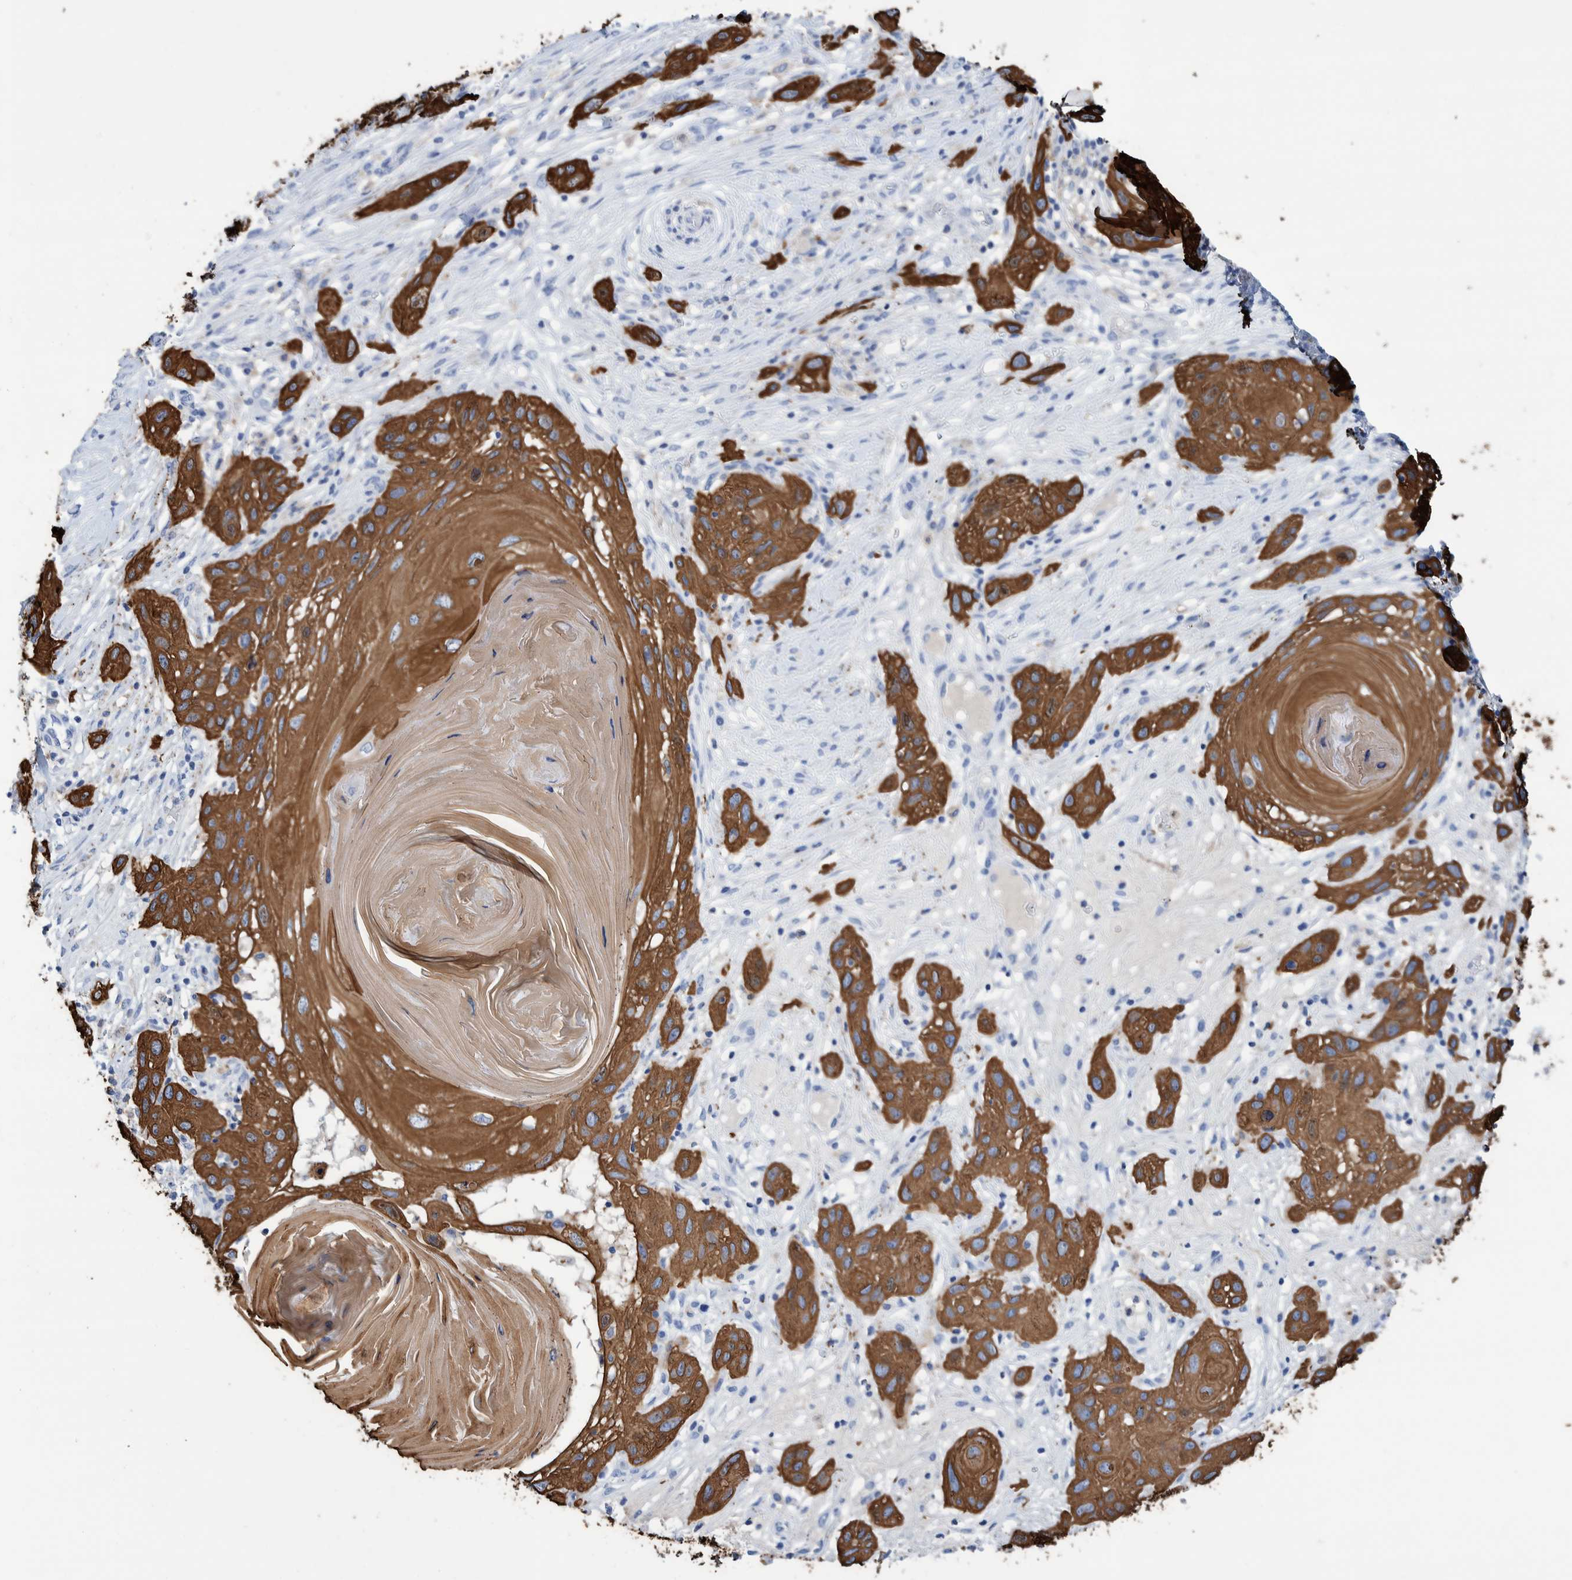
{"staining": {"intensity": "strong", "quantity": ">75%", "location": "cytoplasmic/membranous"}, "tissue": "skin cancer", "cell_type": "Tumor cells", "image_type": "cancer", "snomed": [{"axis": "morphology", "description": "Squamous cell carcinoma, NOS"}, {"axis": "topography", "description": "Skin"}], "caption": "This image reveals immunohistochemistry (IHC) staining of human skin squamous cell carcinoma, with high strong cytoplasmic/membranous staining in approximately >75% of tumor cells.", "gene": "KRT14", "patient": {"sex": "female", "age": 96}}